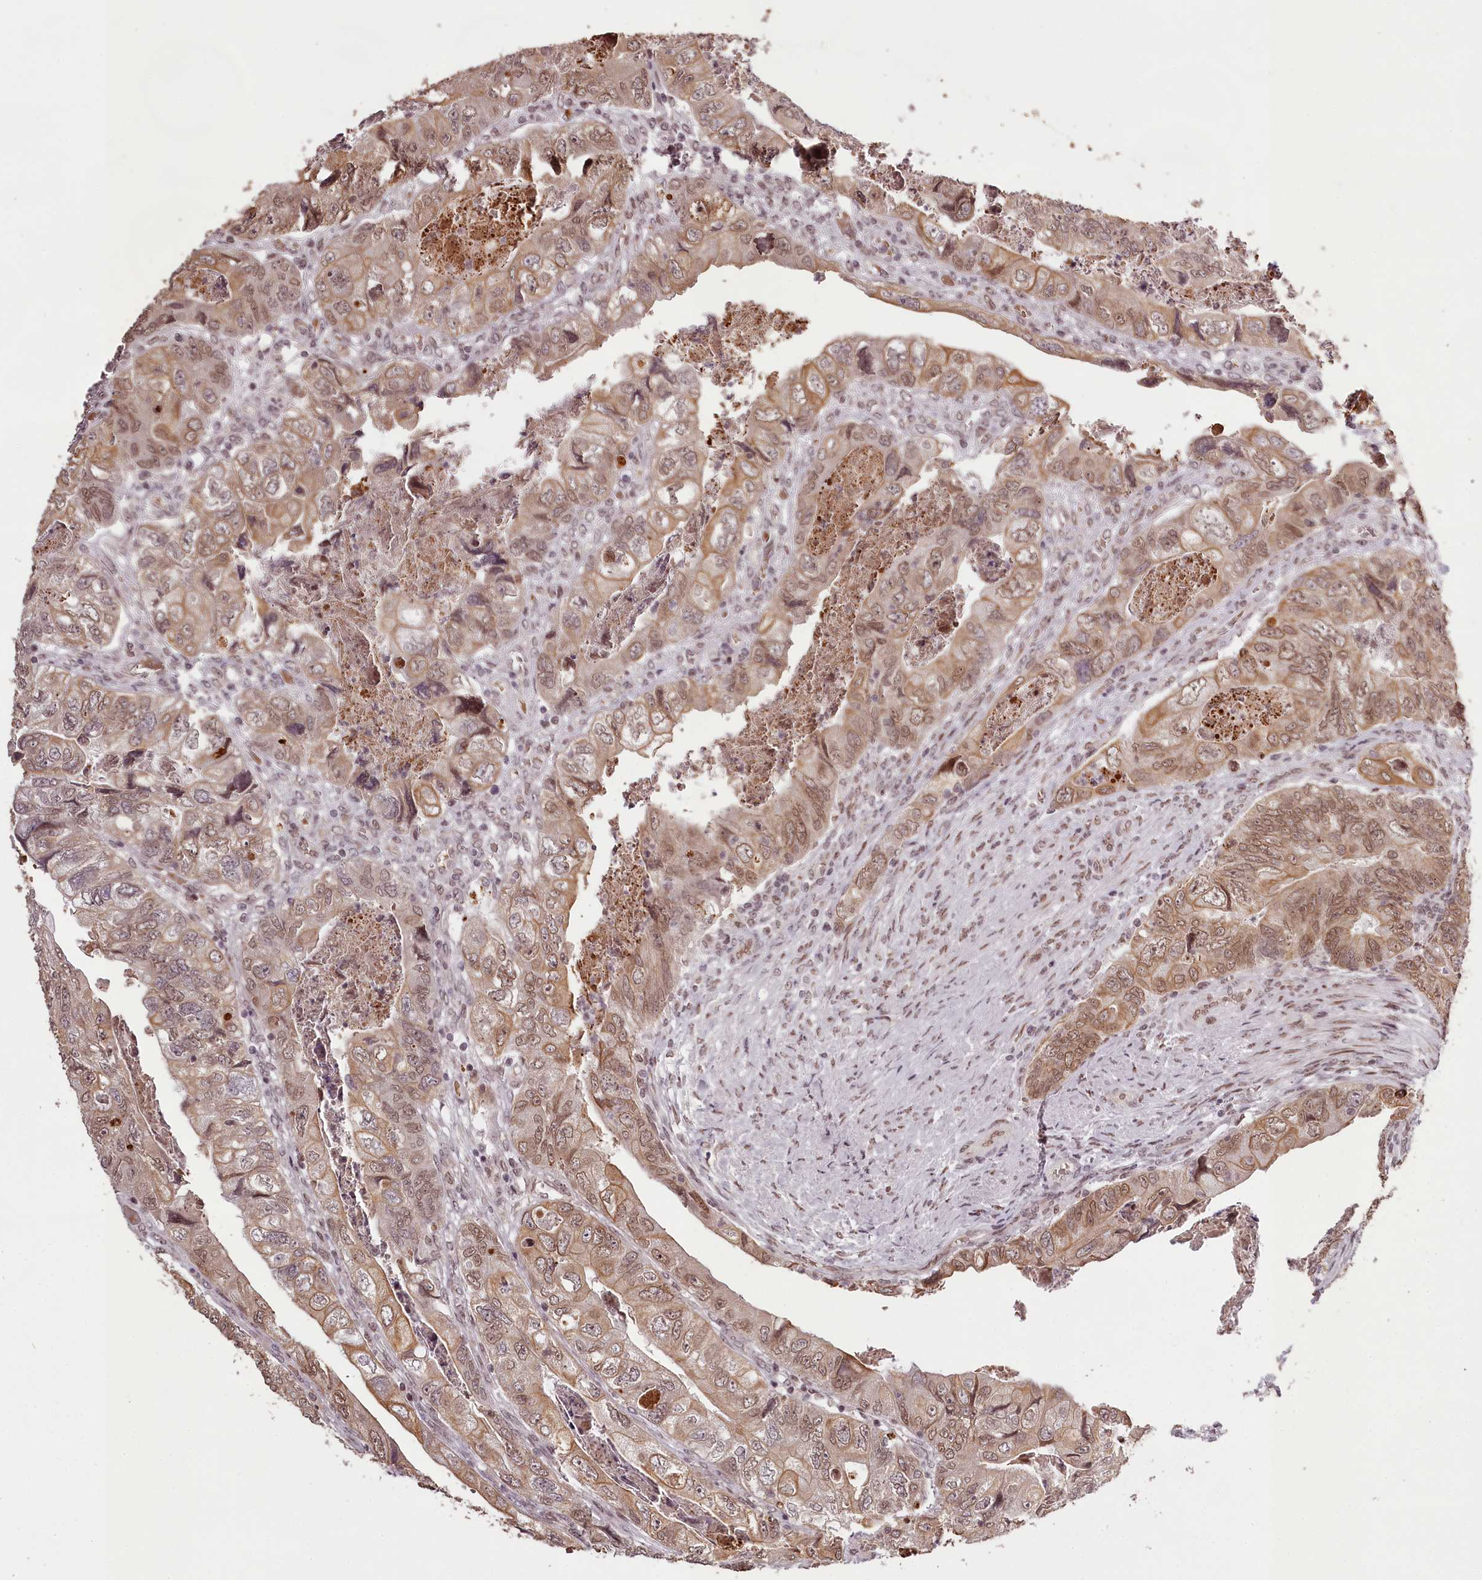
{"staining": {"intensity": "moderate", "quantity": ">75%", "location": "cytoplasmic/membranous,nuclear"}, "tissue": "colorectal cancer", "cell_type": "Tumor cells", "image_type": "cancer", "snomed": [{"axis": "morphology", "description": "Adenocarcinoma, NOS"}, {"axis": "topography", "description": "Rectum"}], "caption": "The immunohistochemical stain highlights moderate cytoplasmic/membranous and nuclear positivity in tumor cells of colorectal adenocarcinoma tissue. Nuclei are stained in blue.", "gene": "THYN1", "patient": {"sex": "male", "age": 63}}